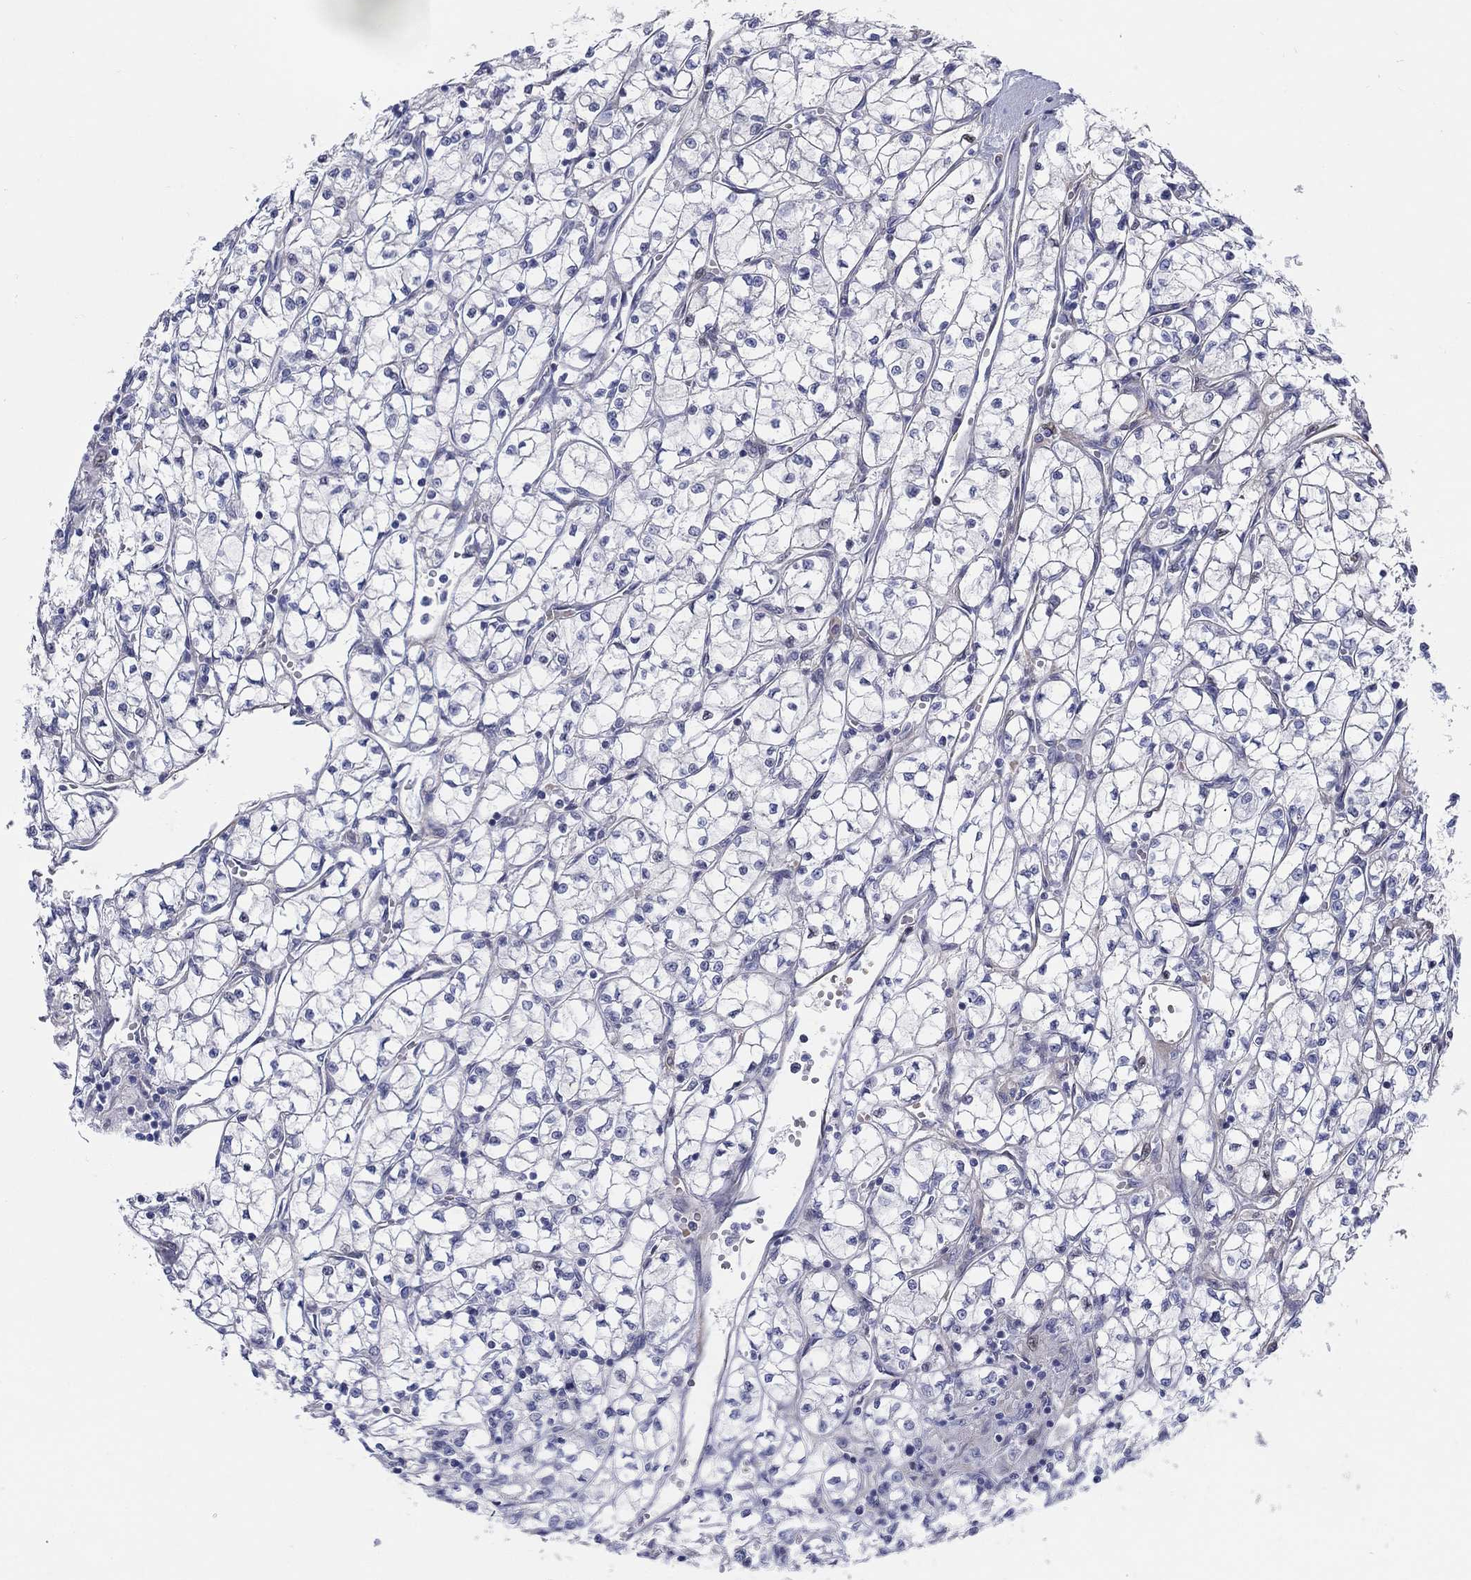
{"staining": {"intensity": "negative", "quantity": "none", "location": "none"}, "tissue": "renal cancer", "cell_type": "Tumor cells", "image_type": "cancer", "snomed": [{"axis": "morphology", "description": "Adenocarcinoma, NOS"}, {"axis": "topography", "description": "Kidney"}], "caption": "The immunohistochemistry photomicrograph has no significant expression in tumor cells of adenocarcinoma (renal) tissue.", "gene": "HEATR4", "patient": {"sex": "female", "age": 64}}